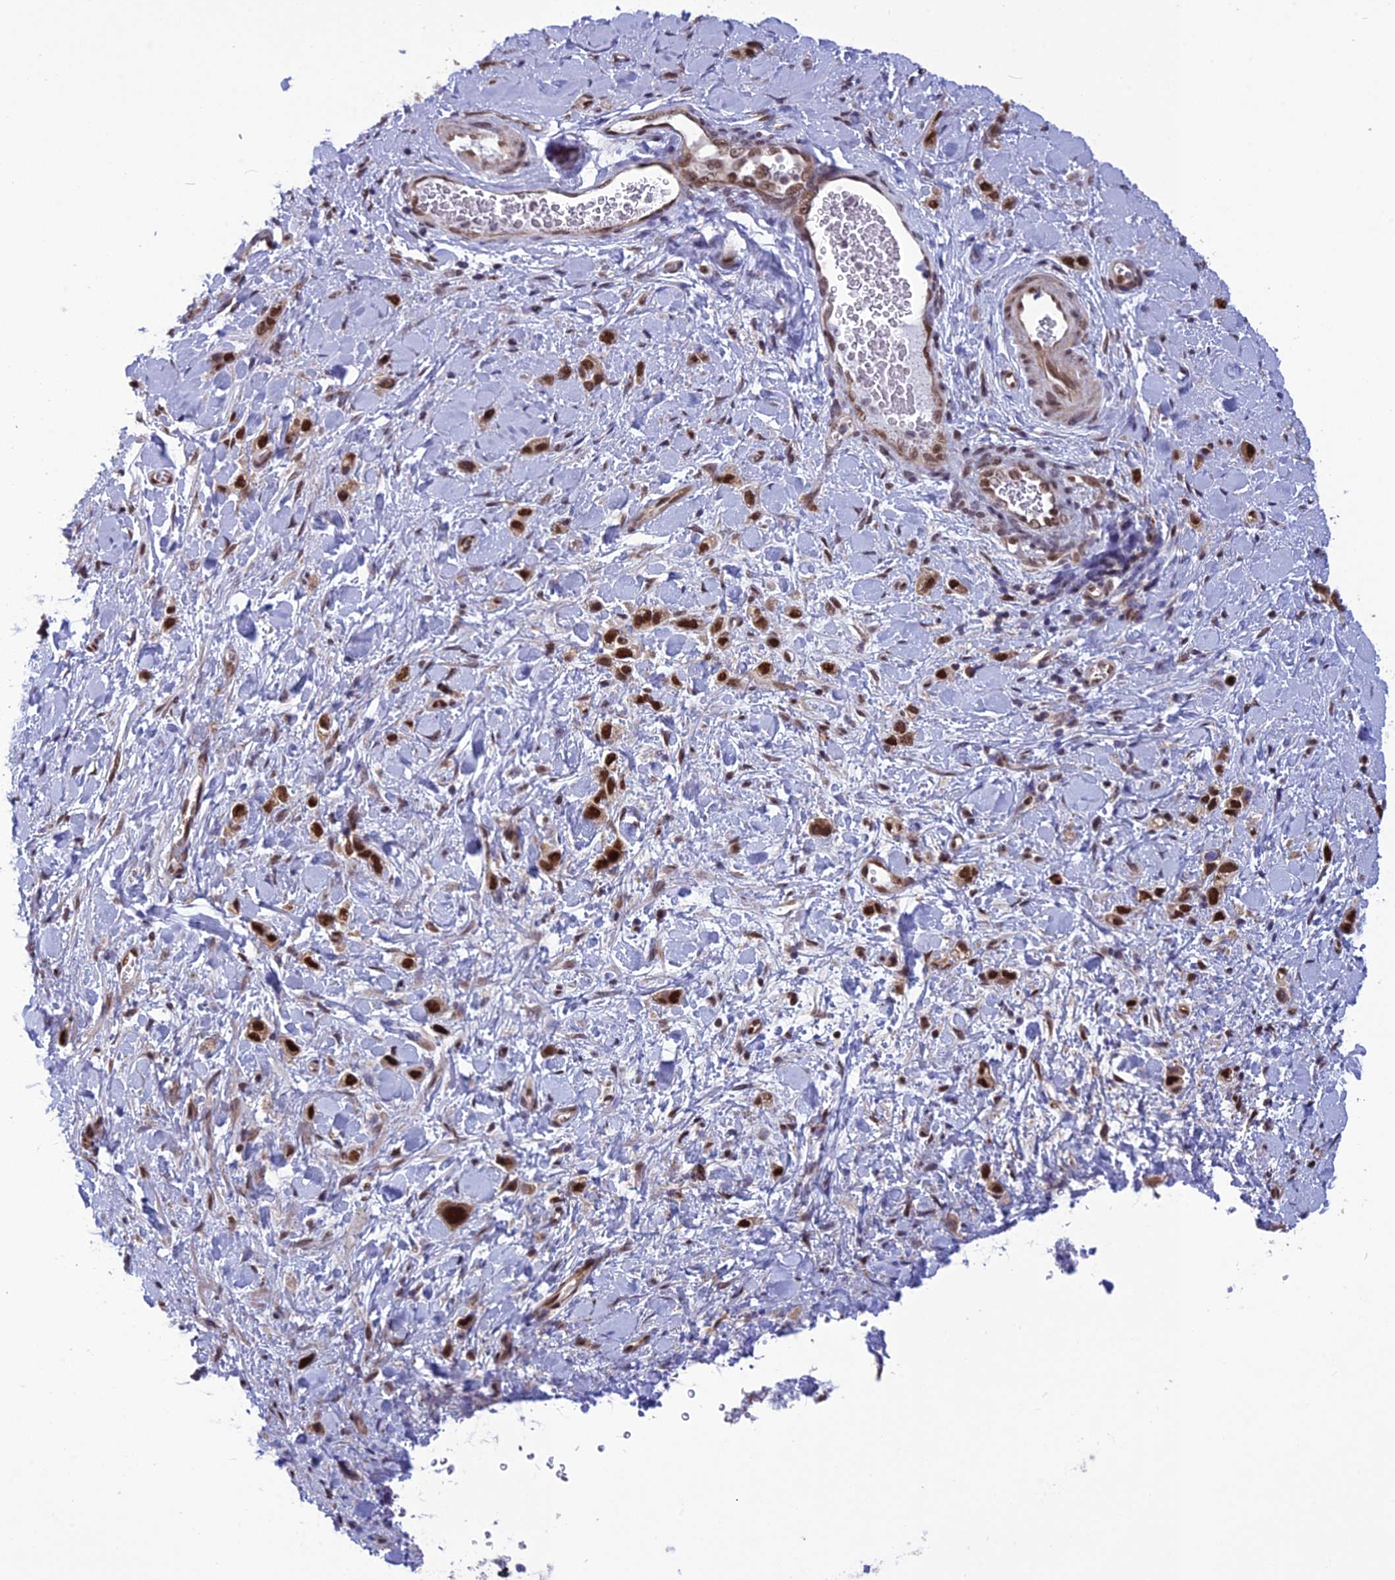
{"staining": {"intensity": "strong", "quantity": ">75%", "location": "nuclear"}, "tissue": "stomach cancer", "cell_type": "Tumor cells", "image_type": "cancer", "snomed": [{"axis": "morphology", "description": "Adenocarcinoma, NOS"}, {"axis": "topography", "description": "Stomach"}], "caption": "Protein staining exhibits strong nuclear expression in approximately >75% of tumor cells in adenocarcinoma (stomach).", "gene": "RTRAF", "patient": {"sex": "female", "age": 65}}